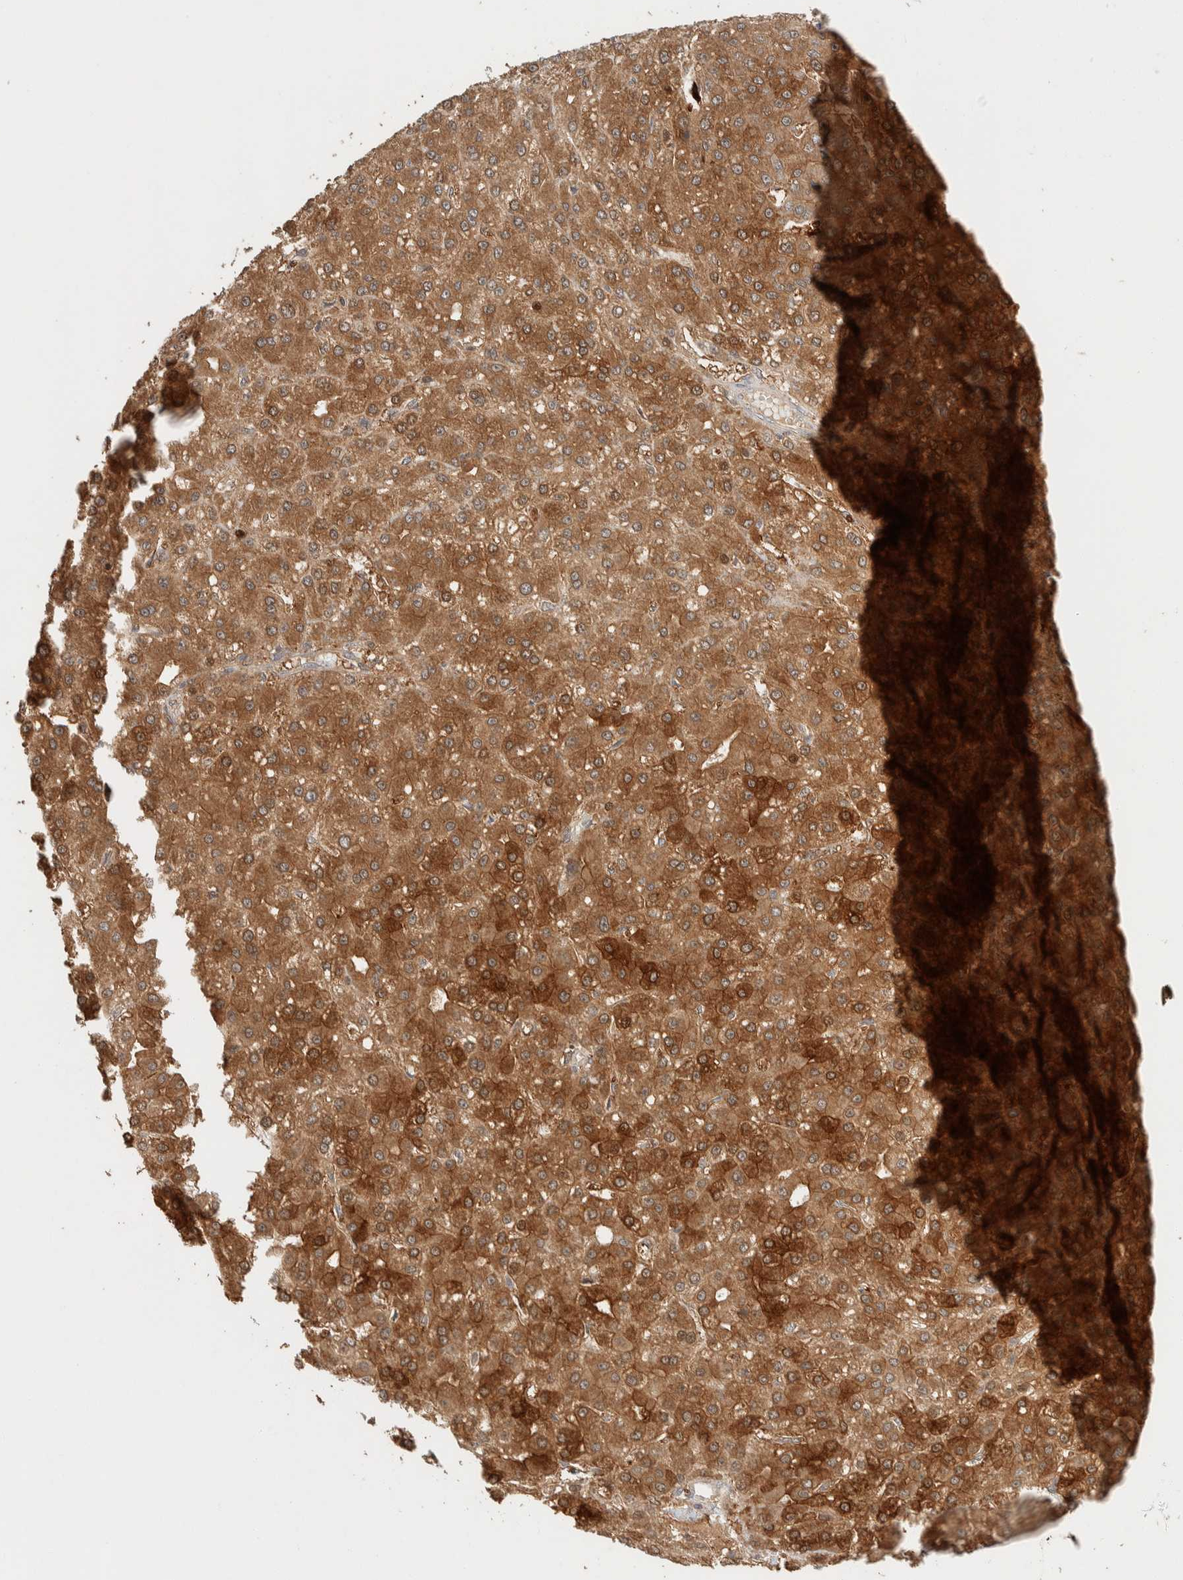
{"staining": {"intensity": "moderate", "quantity": ">75%", "location": "cytoplasmic/membranous,nuclear"}, "tissue": "liver cancer", "cell_type": "Tumor cells", "image_type": "cancer", "snomed": [{"axis": "morphology", "description": "Carcinoma, Hepatocellular, NOS"}, {"axis": "topography", "description": "Liver"}], "caption": "Immunohistochemical staining of human liver hepatocellular carcinoma displays medium levels of moderate cytoplasmic/membranous and nuclear staining in approximately >75% of tumor cells.", "gene": "ZNF567", "patient": {"sex": "male", "age": 67}}